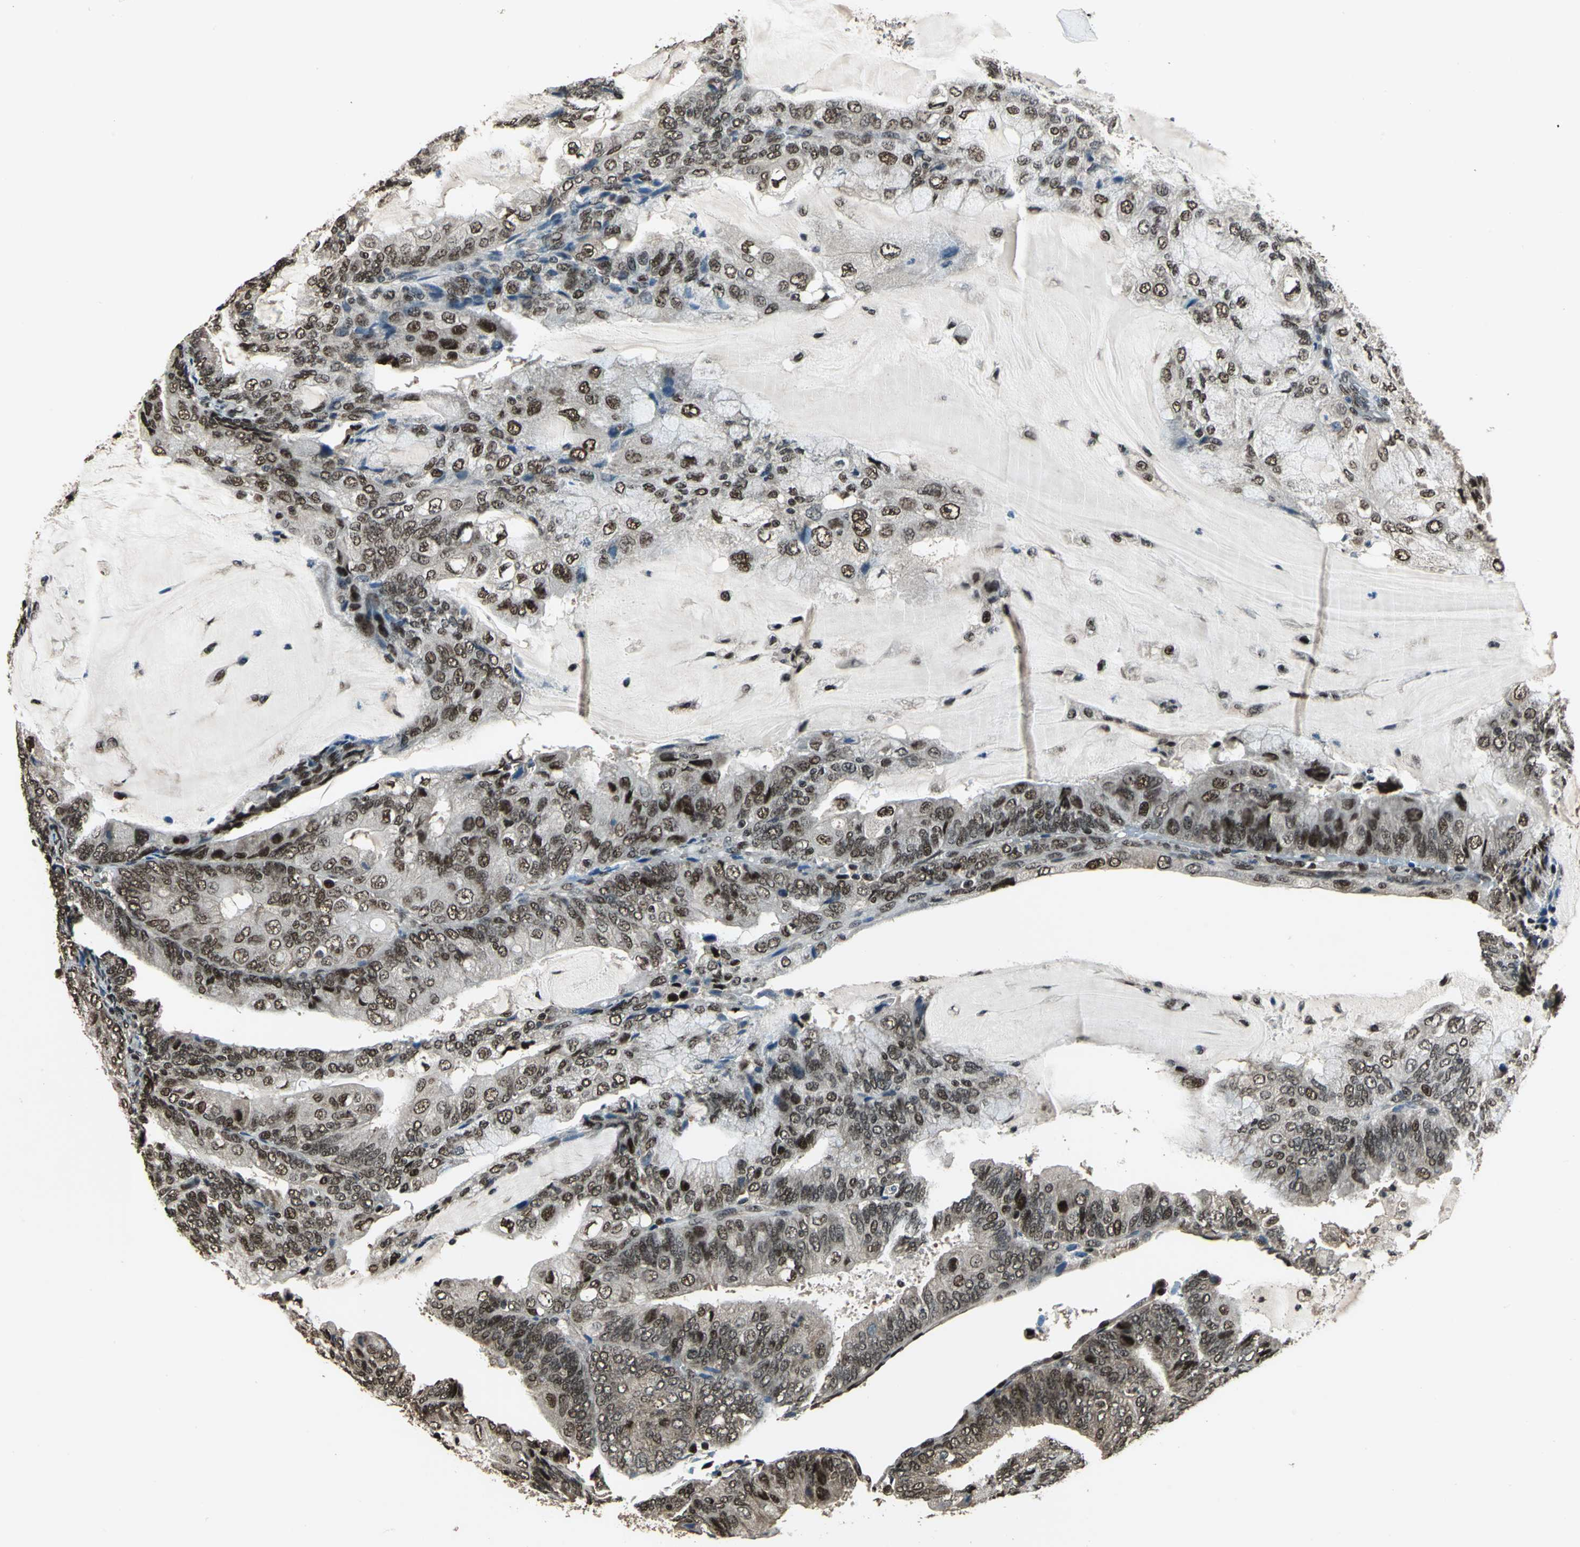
{"staining": {"intensity": "moderate", "quantity": ">75%", "location": "nuclear"}, "tissue": "endometrial cancer", "cell_type": "Tumor cells", "image_type": "cancer", "snomed": [{"axis": "morphology", "description": "Adenocarcinoma, NOS"}, {"axis": "topography", "description": "Endometrium"}], "caption": "Immunohistochemistry (IHC) photomicrograph of human endometrial adenocarcinoma stained for a protein (brown), which reveals medium levels of moderate nuclear staining in about >75% of tumor cells.", "gene": "MIS18BP1", "patient": {"sex": "female", "age": 81}}